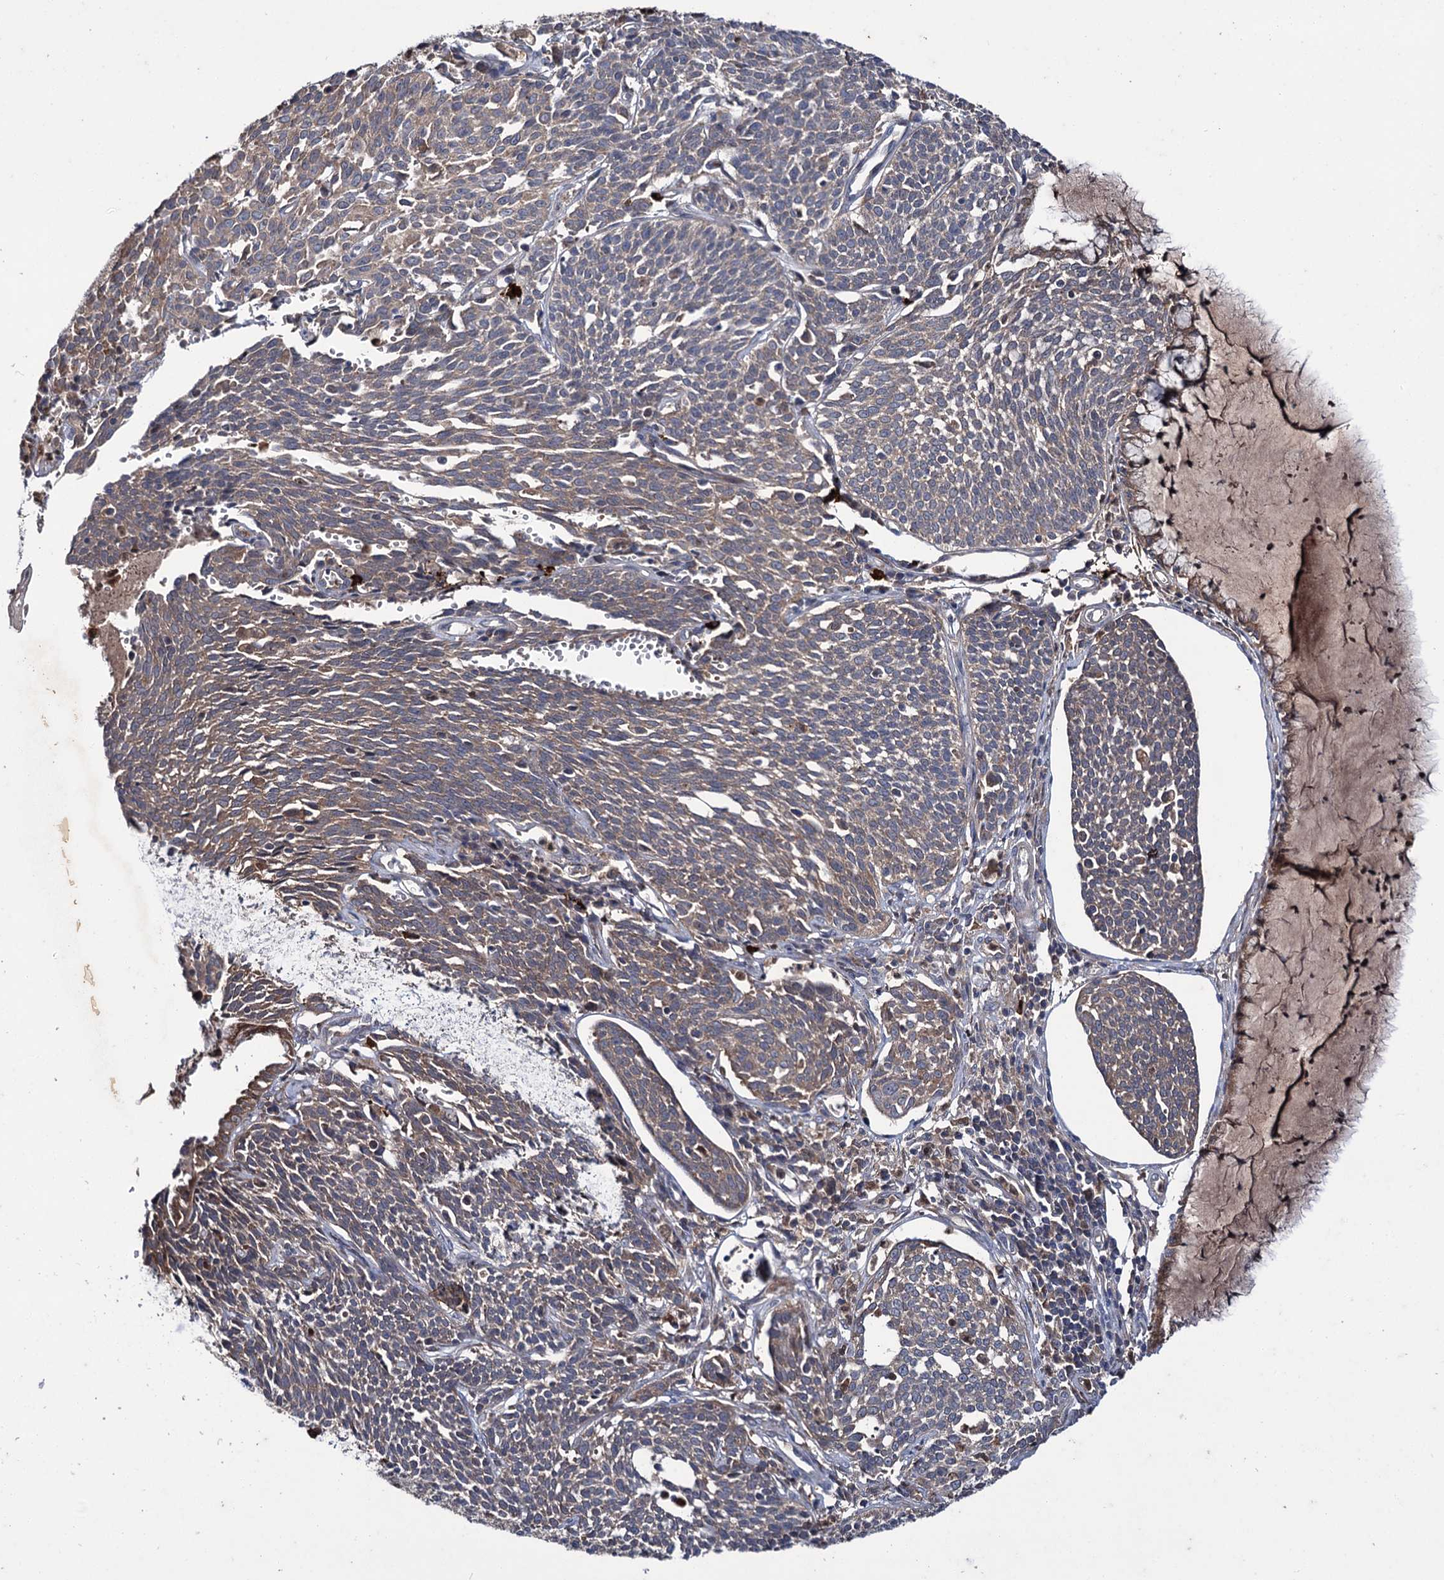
{"staining": {"intensity": "weak", "quantity": ">75%", "location": "cytoplasmic/membranous"}, "tissue": "cervical cancer", "cell_type": "Tumor cells", "image_type": "cancer", "snomed": [{"axis": "morphology", "description": "Squamous cell carcinoma, NOS"}, {"axis": "topography", "description": "Cervix"}], "caption": "Weak cytoplasmic/membranous expression for a protein is seen in approximately >75% of tumor cells of squamous cell carcinoma (cervical) using IHC.", "gene": "PTPN3", "patient": {"sex": "female", "age": 34}}